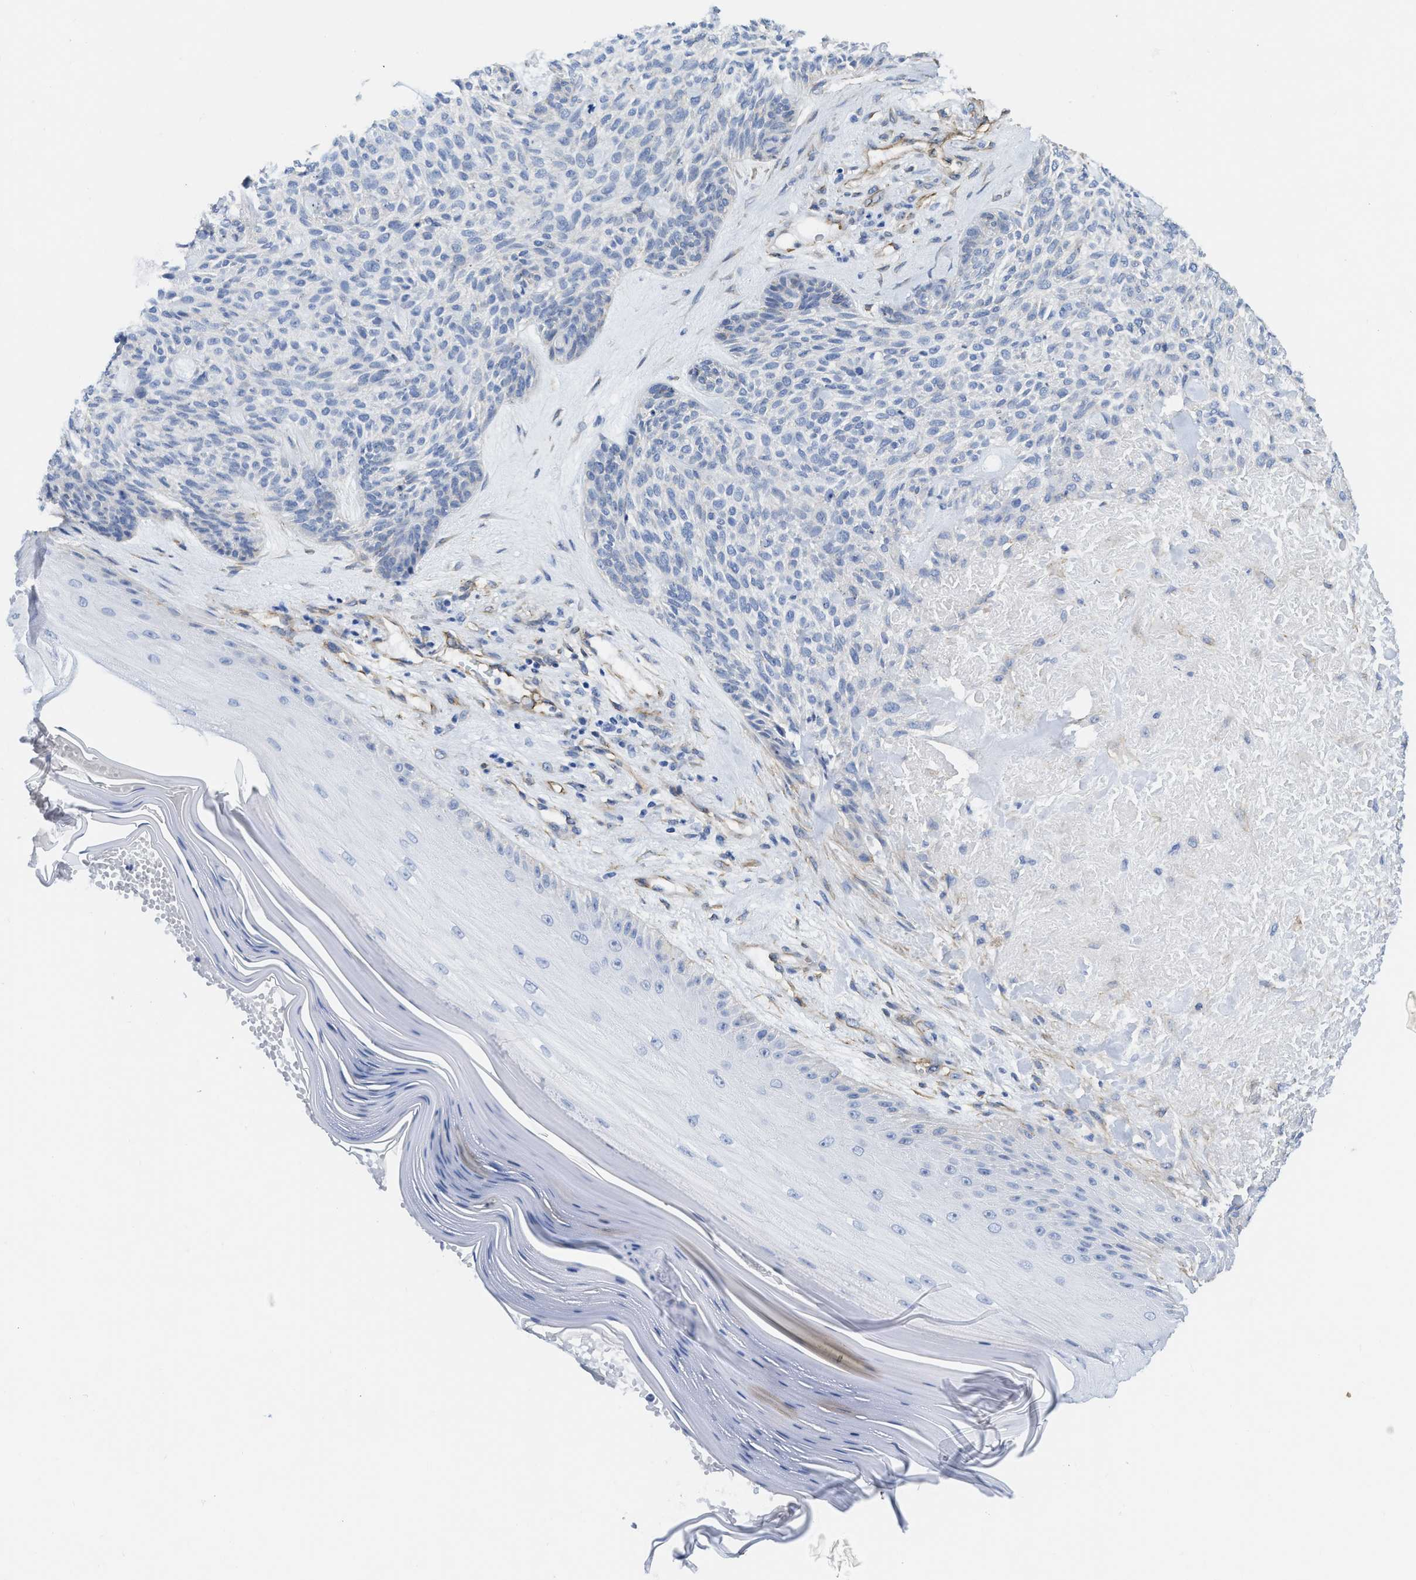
{"staining": {"intensity": "negative", "quantity": "none", "location": "none"}, "tissue": "skin cancer", "cell_type": "Tumor cells", "image_type": "cancer", "snomed": [{"axis": "morphology", "description": "Basal cell carcinoma"}, {"axis": "topography", "description": "Skin"}], "caption": "Basal cell carcinoma (skin) was stained to show a protein in brown. There is no significant positivity in tumor cells.", "gene": "TUB", "patient": {"sex": "male", "age": 55}}